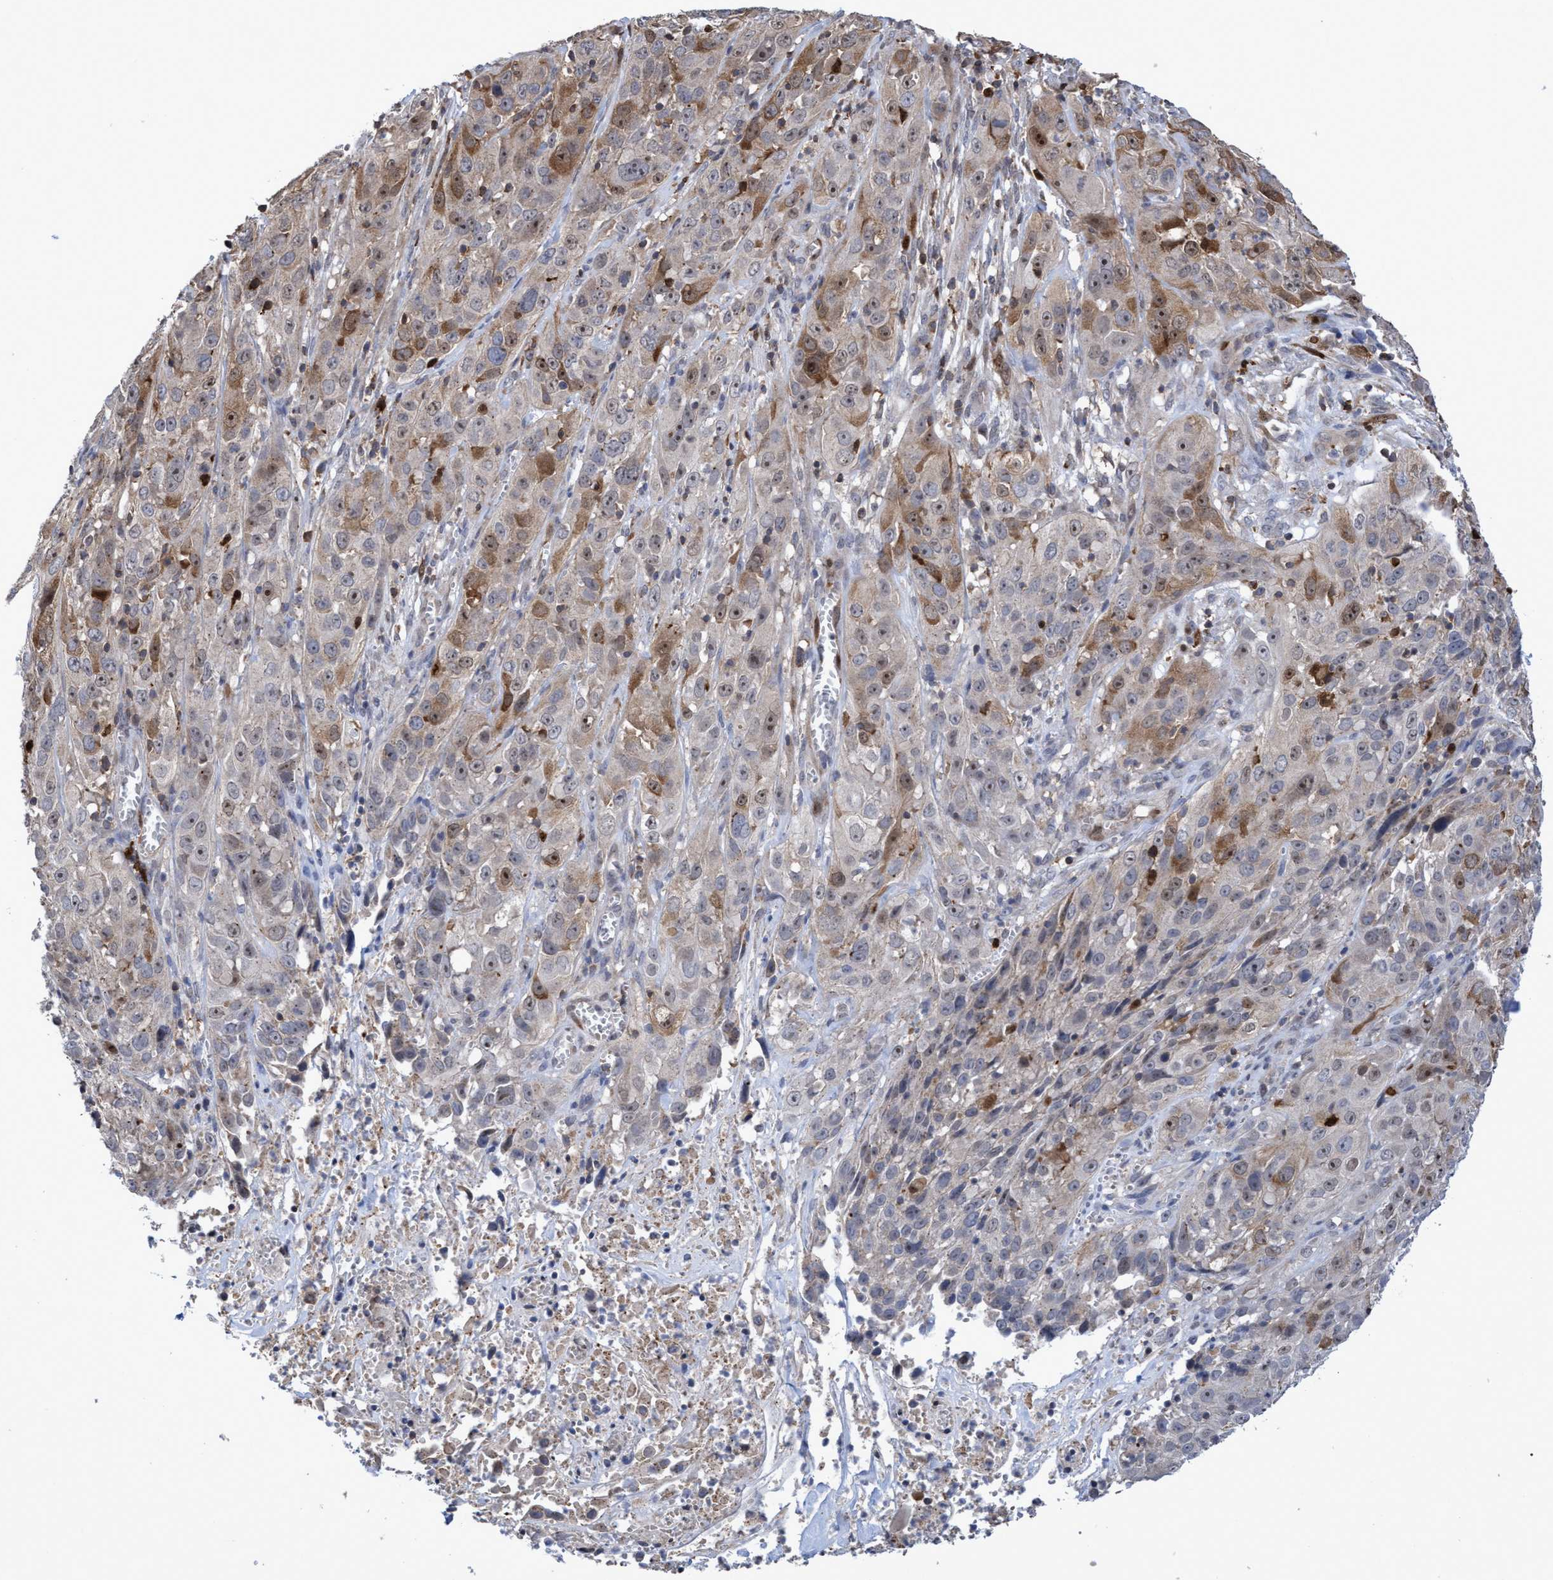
{"staining": {"intensity": "moderate", "quantity": "25%-75%", "location": "cytoplasmic/membranous,nuclear"}, "tissue": "cervical cancer", "cell_type": "Tumor cells", "image_type": "cancer", "snomed": [{"axis": "morphology", "description": "Squamous cell carcinoma, NOS"}, {"axis": "topography", "description": "Cervix"}], "caption": "Cervical cancer (squamous cell carcinoma) stained with a brown dye reveals moderate cytoplasmic/membranous and nuclear positive expression in approximately 25%-75% of tumor cells.", "gene": "SLBP", "patient": {"sex": "female", "age": 32}}